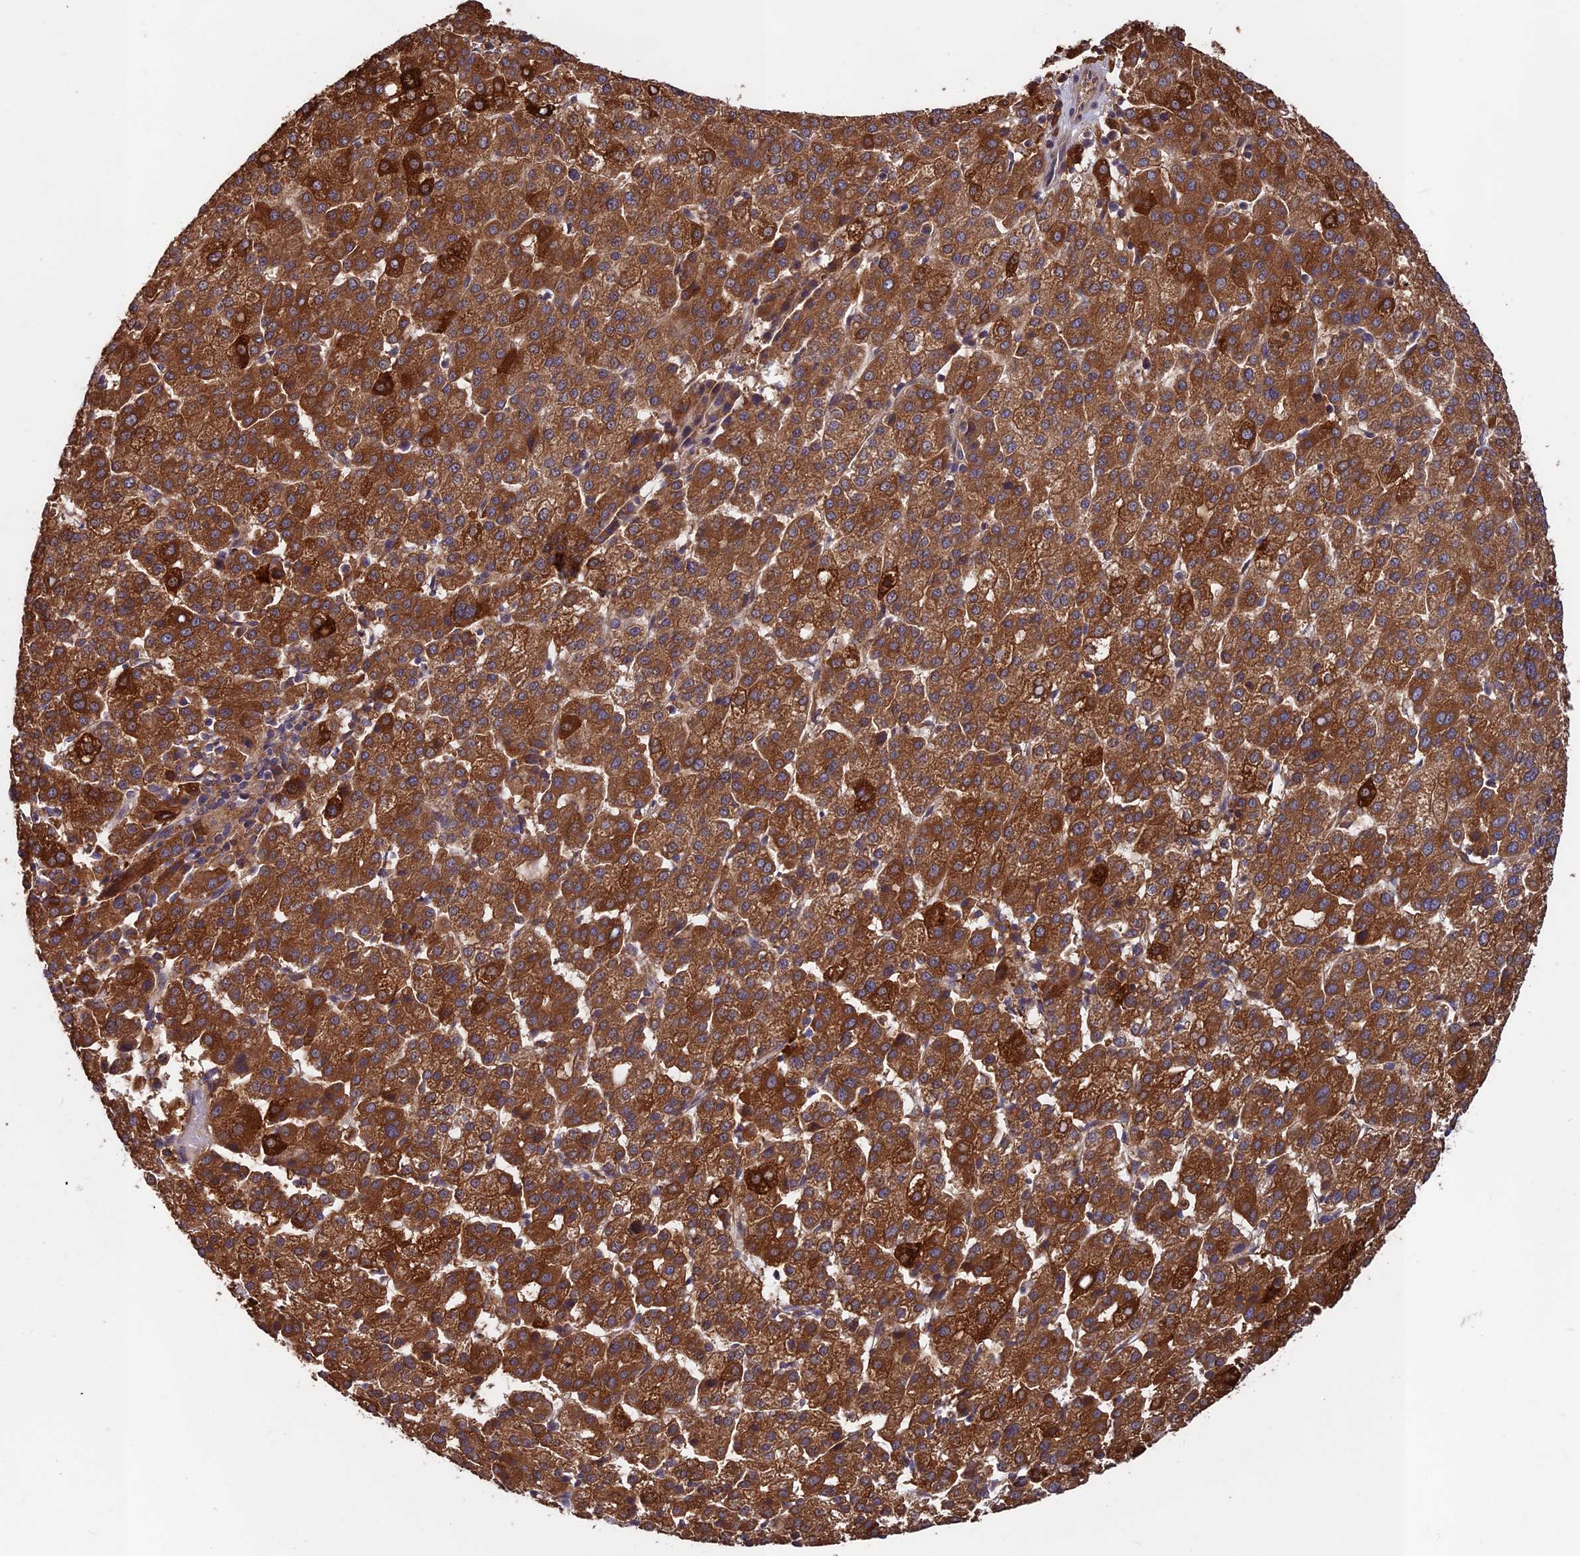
{"staining": {"intensity": "strong", "quantity": ">75%", "location": "cytoplasmic/membranous"}, "tissue": "liver cancer", "cell_type": "Tumor cells", "image_type": "cancer", "snomed": [{"axis": "morphology", "description": "Carcinoma, Hepatocellular, NOS"}, {"axis": "topography", "description": "Liver"}], "caption": "Strong cytoplasmic/membranous positivity is appreciated in approximately >75% of tumor cells in liver cancer.", "gene": "MAST2", "patient": {"sex": "female", "age": 58}}